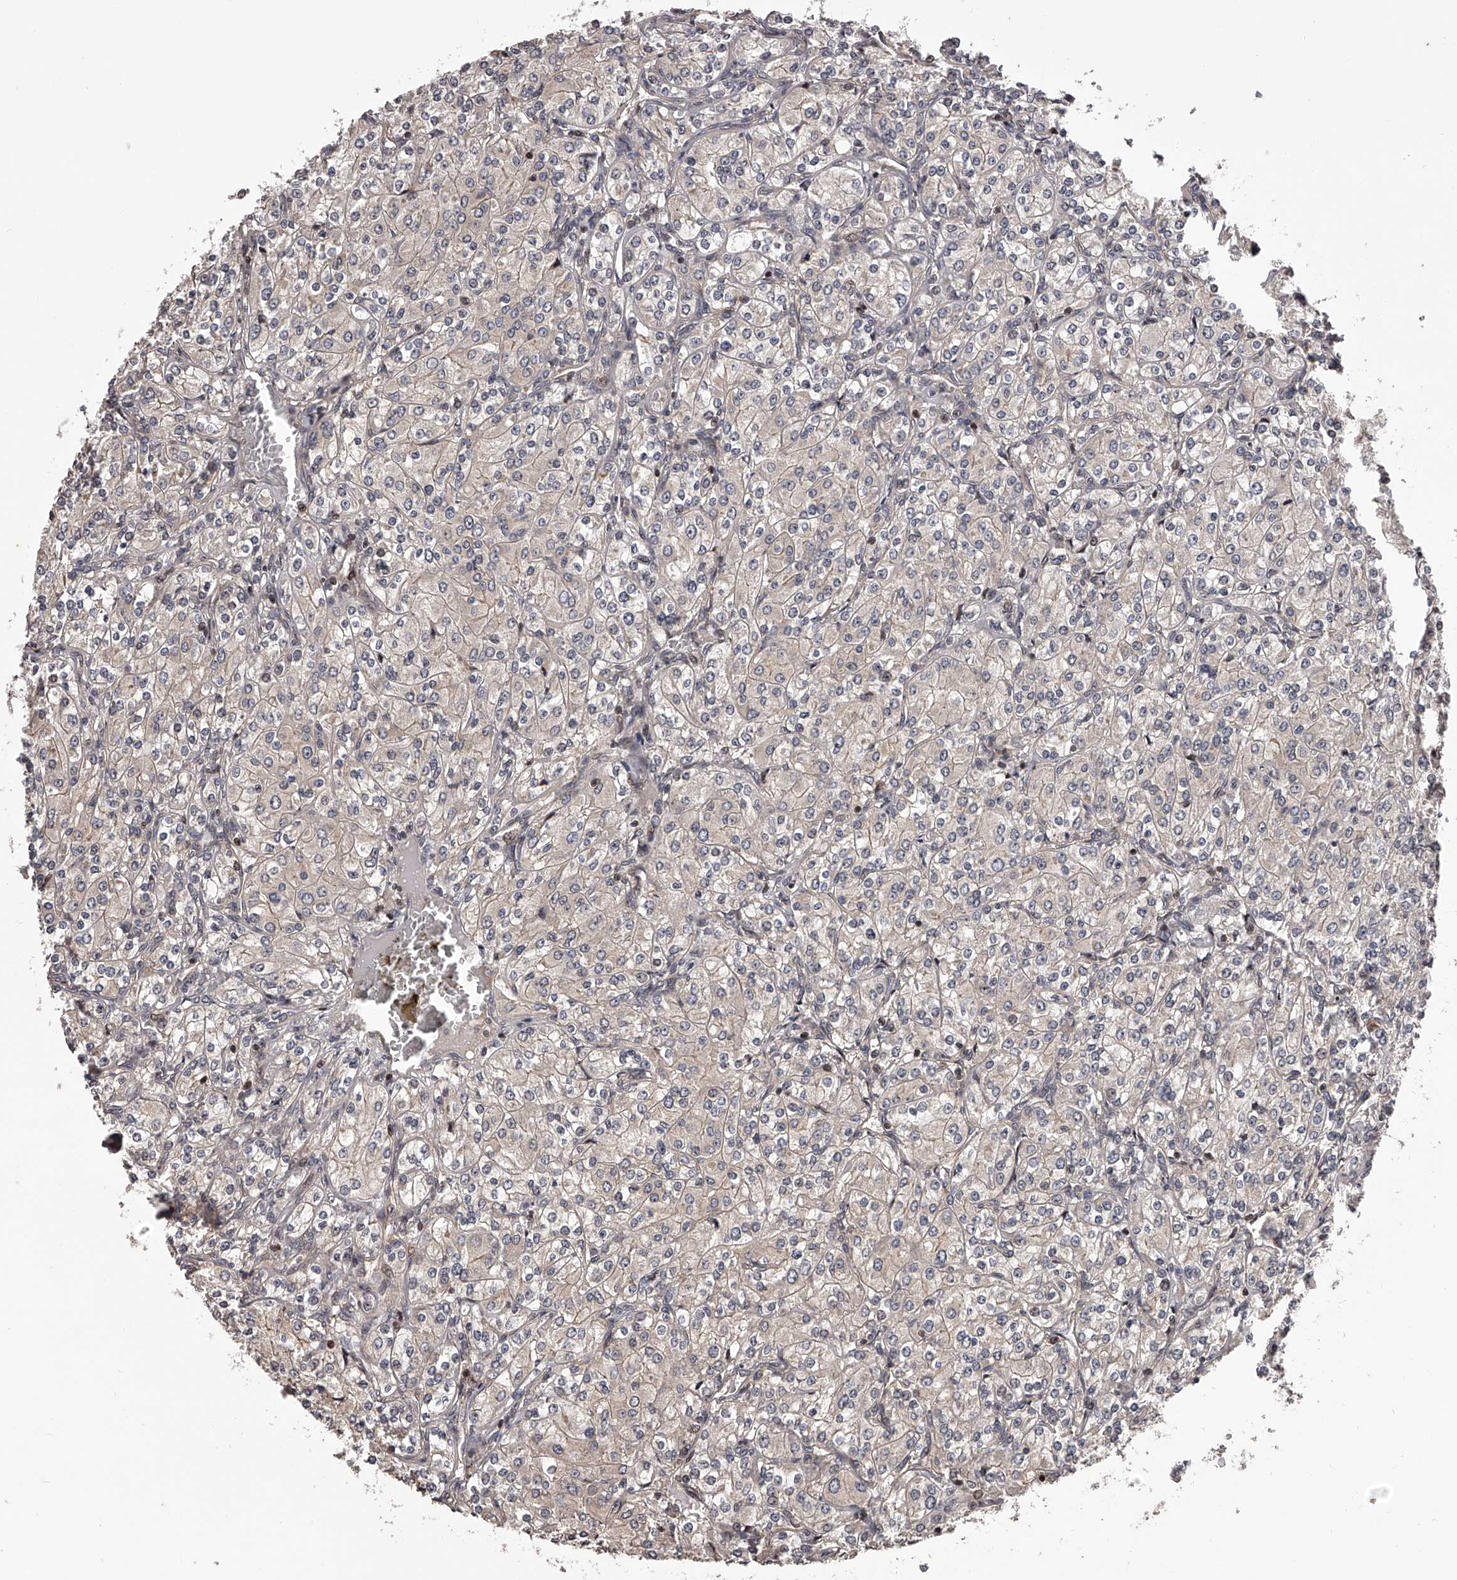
{"staining": {"intensity": "negative", "quantity": "none", "location": "none"}, "tissue": "renal cancer", "cell_type": "Tumor cells", "image_type": "cancer", "snomed": [{"axis": "morphology", "description": "Adenocarcinoma, NOS"}, {"axis": "topography", "description": "Kidney"}], "caption": "This is an immunohistochemistry histopathology image of renal cancer (adenocarcinoma). There is no staining in tumor cells.", "gene": "PFDN2", "patient": {"sex": "male", "age": 77}}